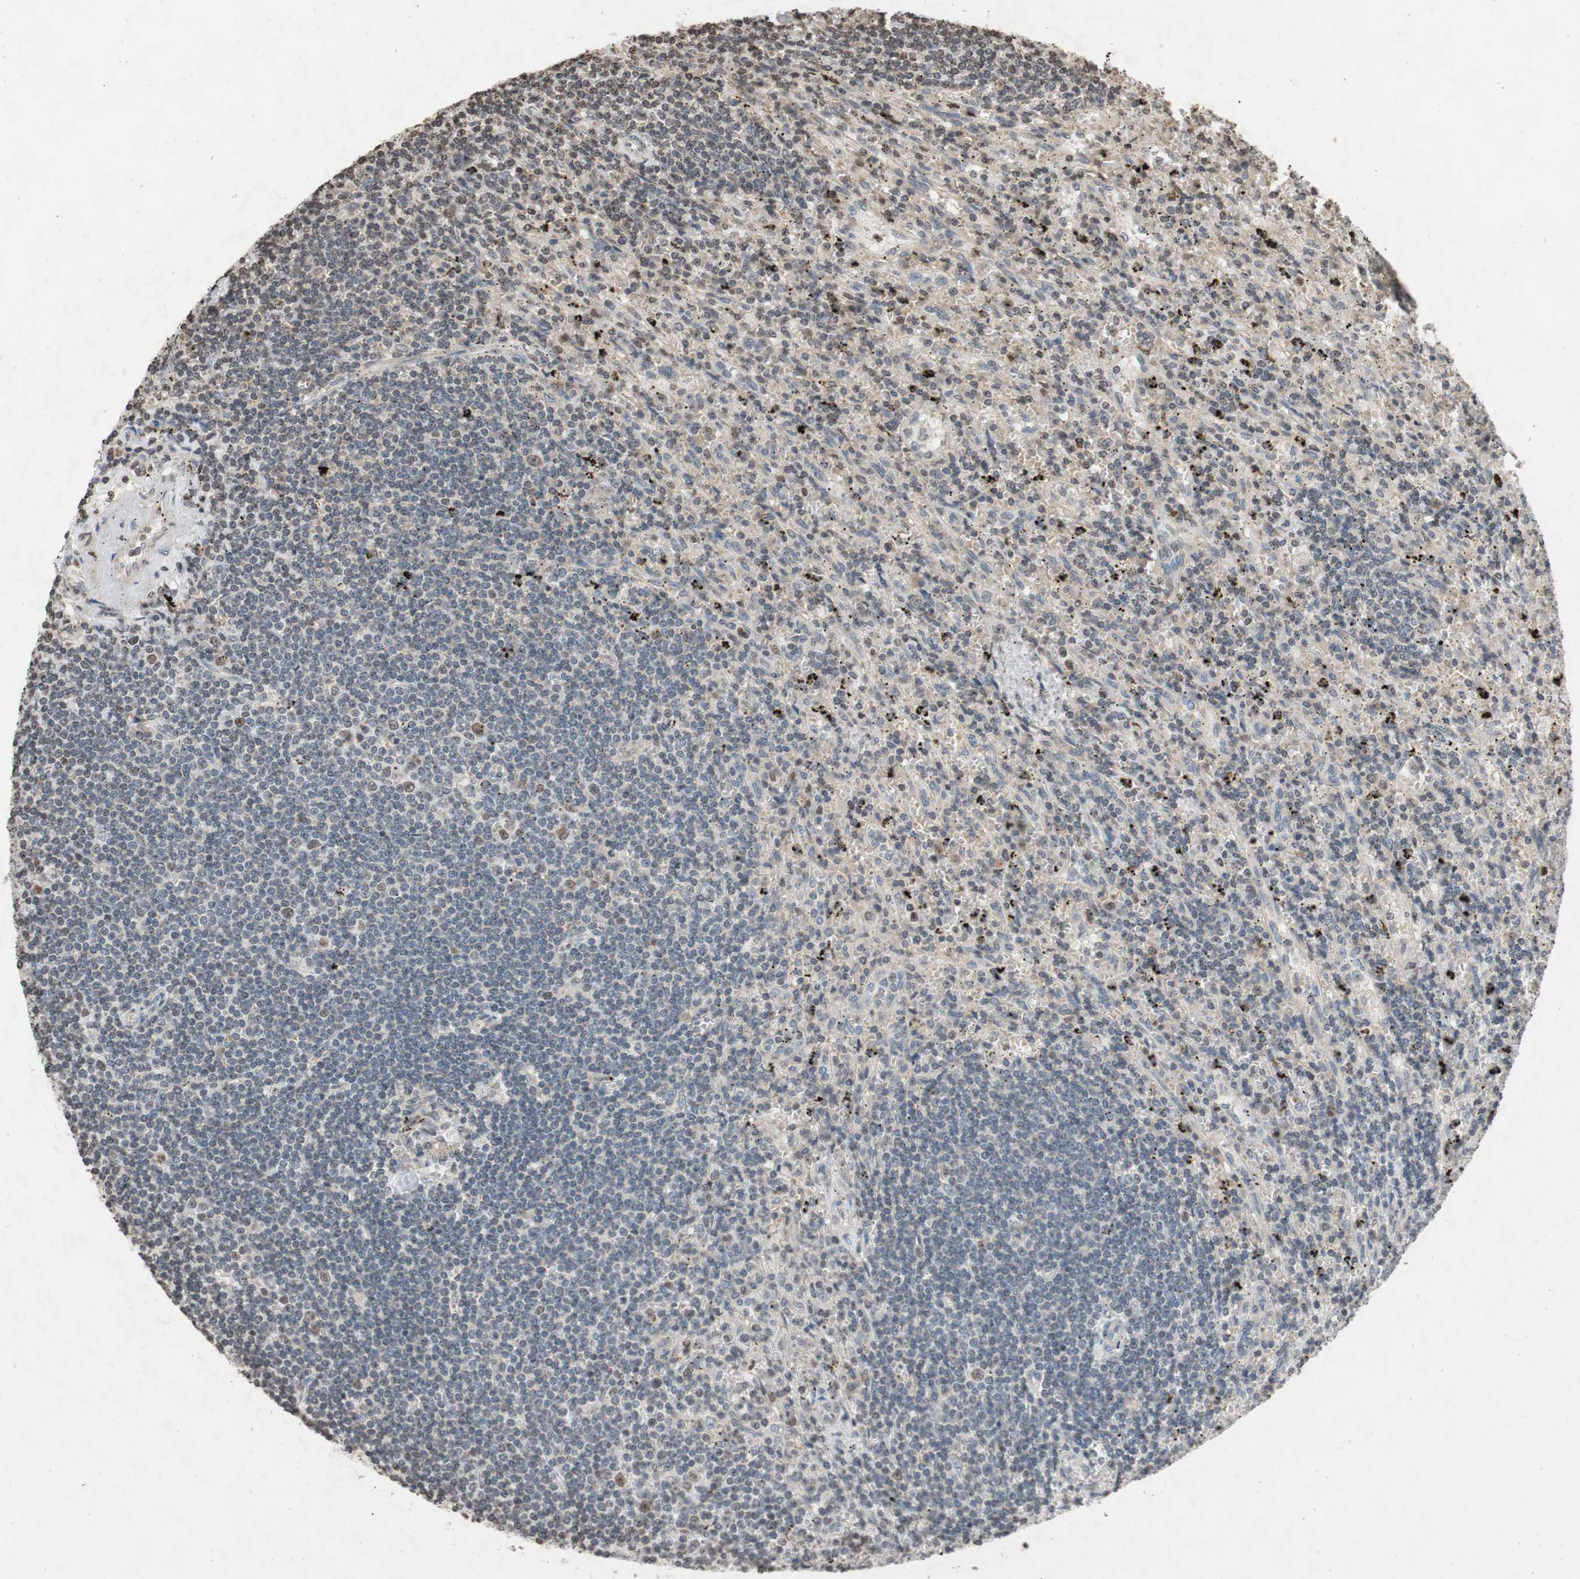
{"staining": {"intensity": "negative", "quantity": "none", "location": "none"}, "tissue": "lymphoma", "cell_type": "Tumor cells", "image_type": "cancer", "snomed": [{"axis": "morphology", "description": "Malignant lymphoma, non-Hodgkin's type, Low grade"}, {"axis": "topography", "description": "Spleen"}], "caption": "The image reveals no significant expression in tumor cells of low-grade malignant lymphoma, non-Hodgkin's type.", "gene": "MCM6", "patient": {"sex": "male", "age": 76}}